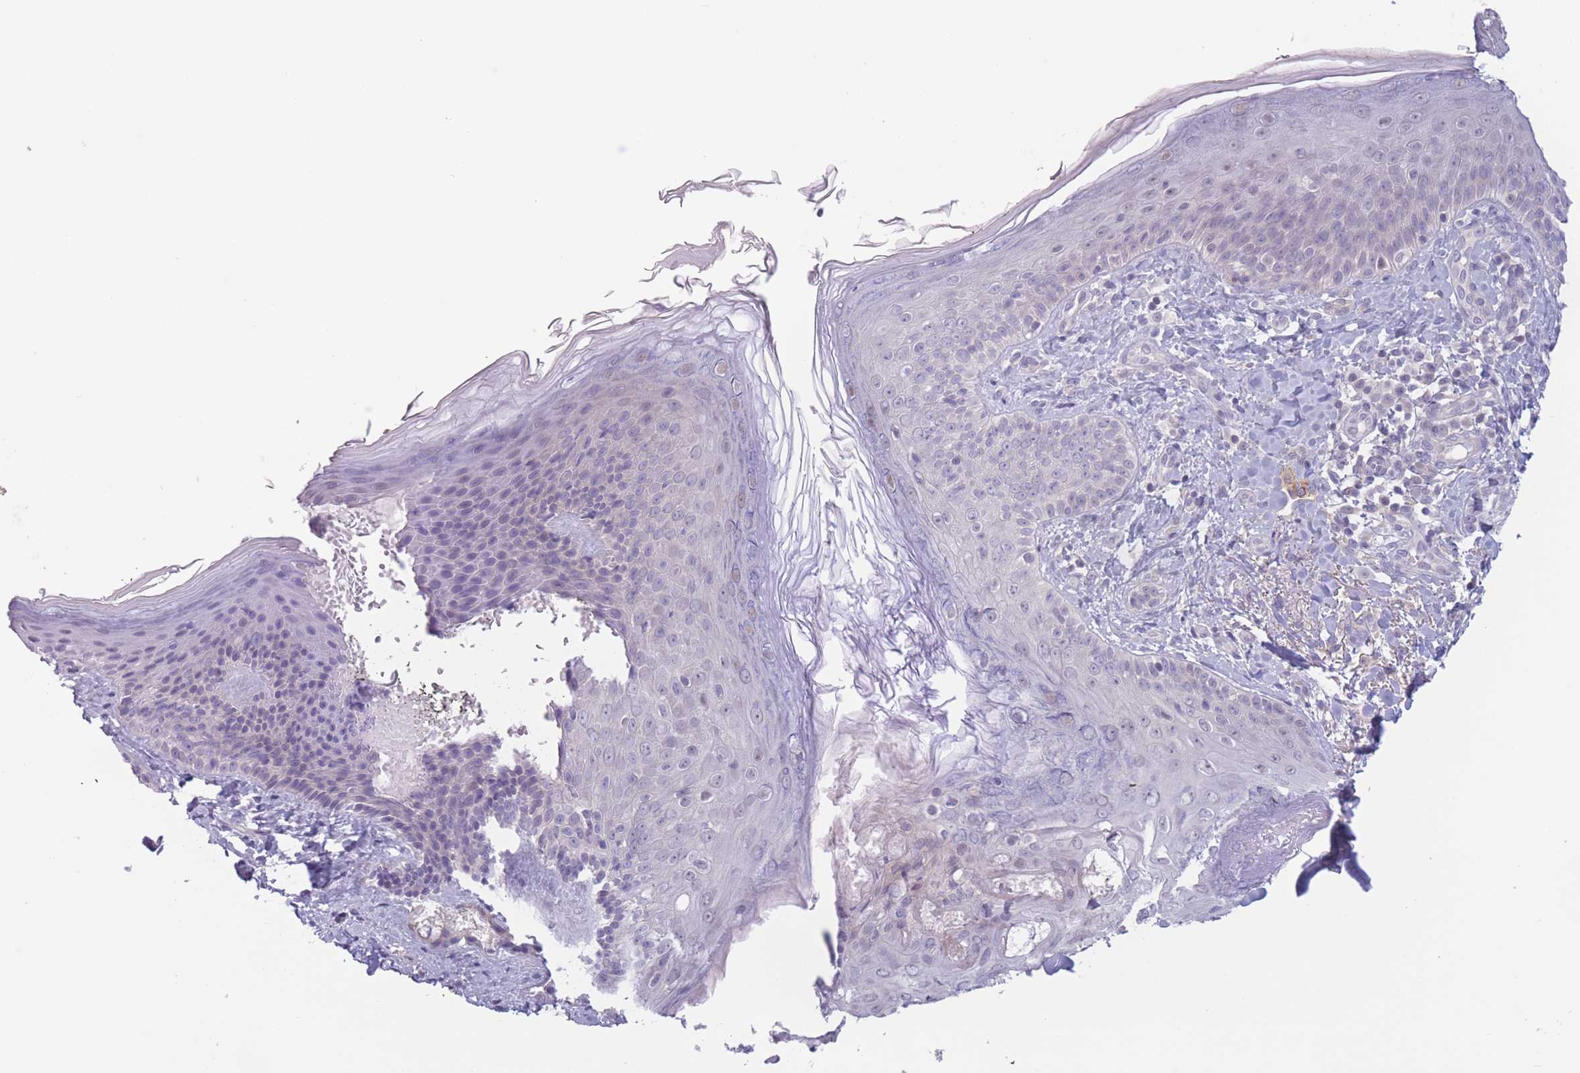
{"staining": {"intensity": "moderate", "quantity": ">75%", "location": "cytoplasmic/membranous,nuclear"}, "tissue": "skin", "cell_type": "Fibroblasts", "image_type": "normal", "snomed": [{"axis": "morphology", "description": "Normal tissue, NOS"}, {"axis": "topography", "description": "Skin"}], "caption": "The immunohistochemical stain highlights moderate cytoplasmic/membranous,nuclear expression in fibroblasts of unremarkable skin. (DAB IHC with brightfield microscopy, high magnification).", "gene": "ENSG00000267179", "patient": {"sex": "male", "age": 57}}